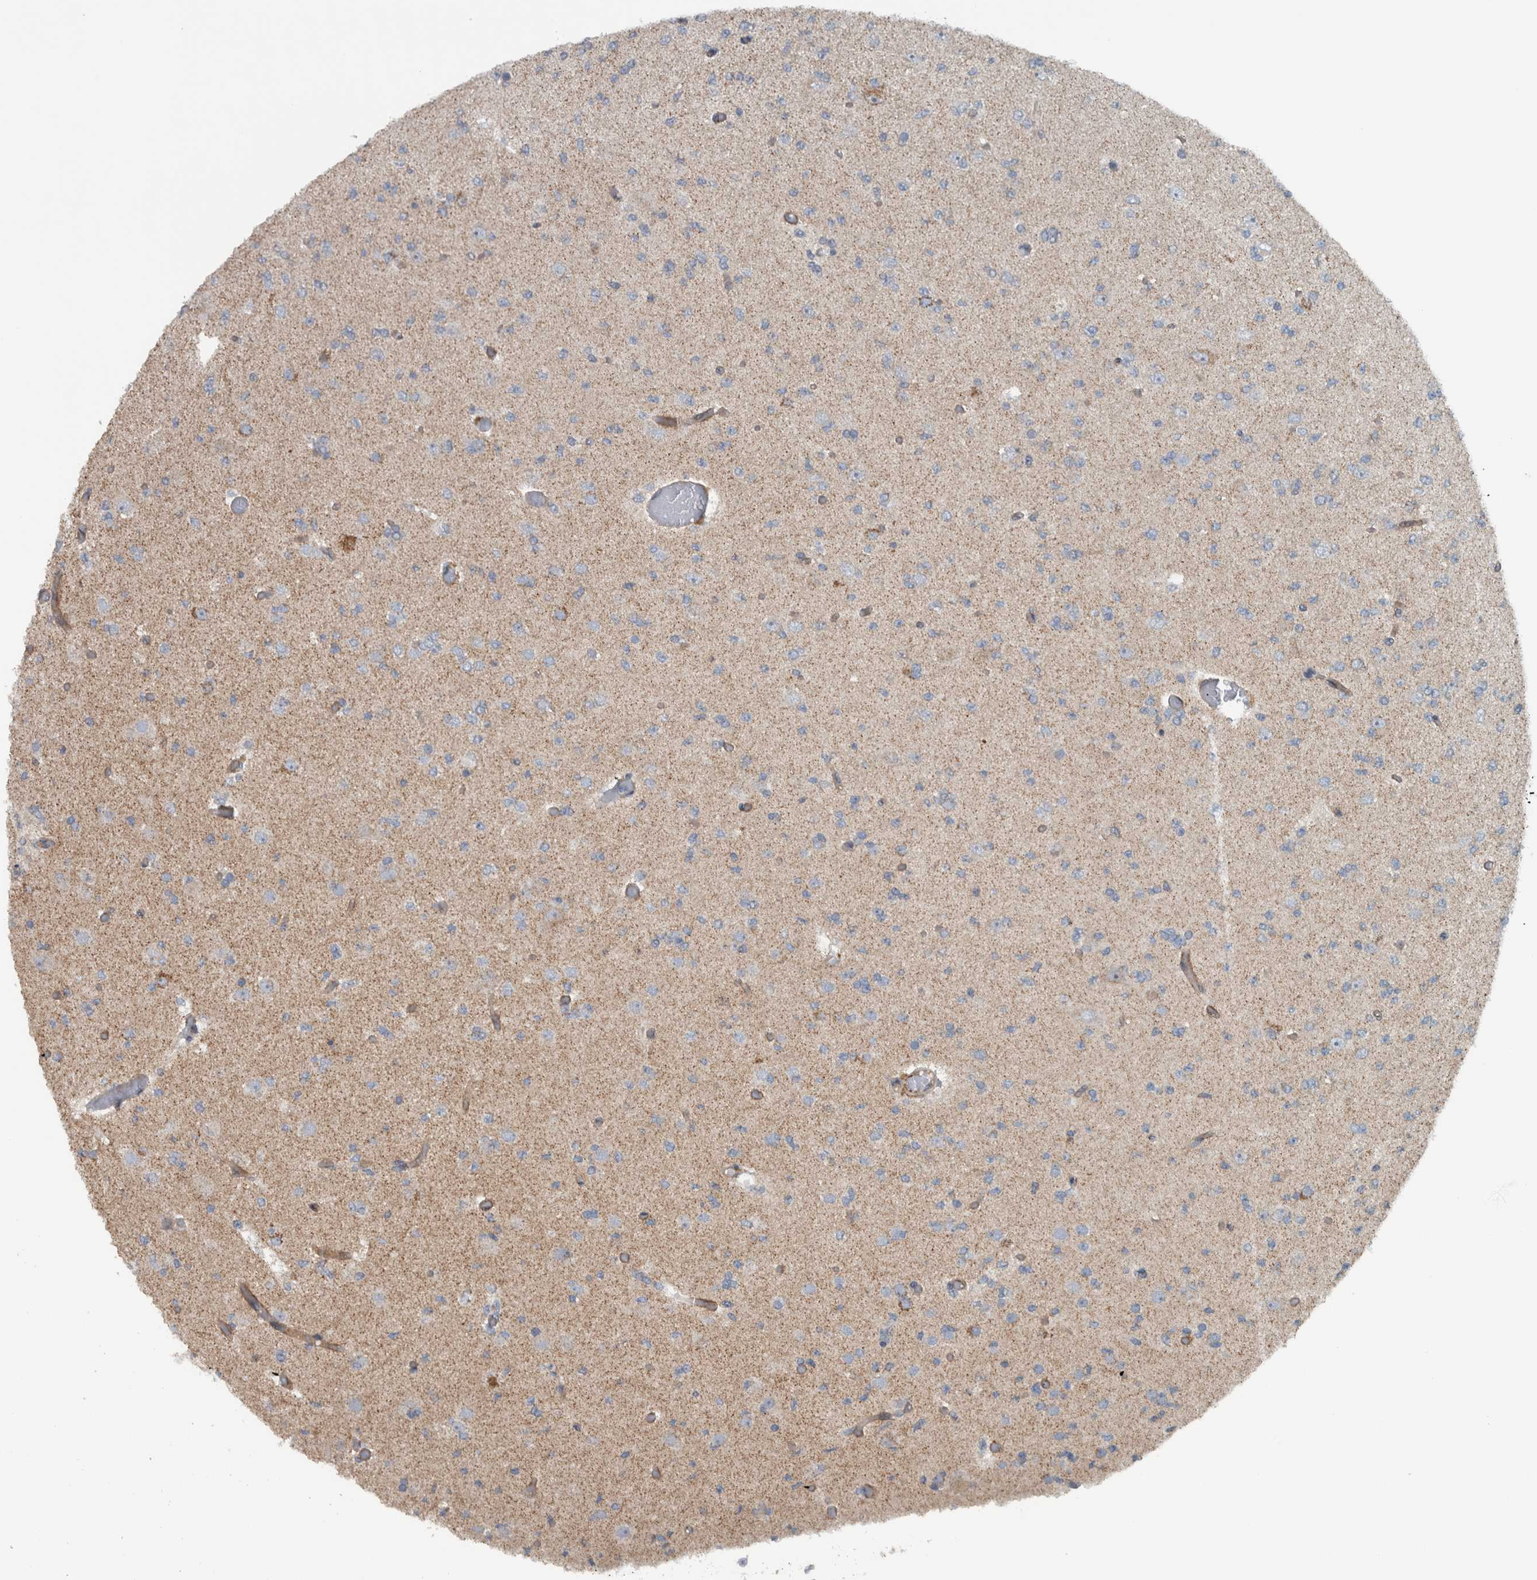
{"staining": {"intensity": "negative", "quantity": "none", "location": "none"}, "tissue": "glioma", "cell_type": "Tumor cells", "image_type": "cancer", "snomed": [{"axis": "morphology", "description": "Glioma, malignant, Low grade"}, {"axis": "topography", "description": "Brain"}], "caption": "High magnification brightfield microscopy of glioma stained with DAB (brown) and counterstained with hematoxylin (blue): tumor cells show no significant positivity.", "gene": "BAIAP2L1", "patient": {"sex": "female", "age": 22}}